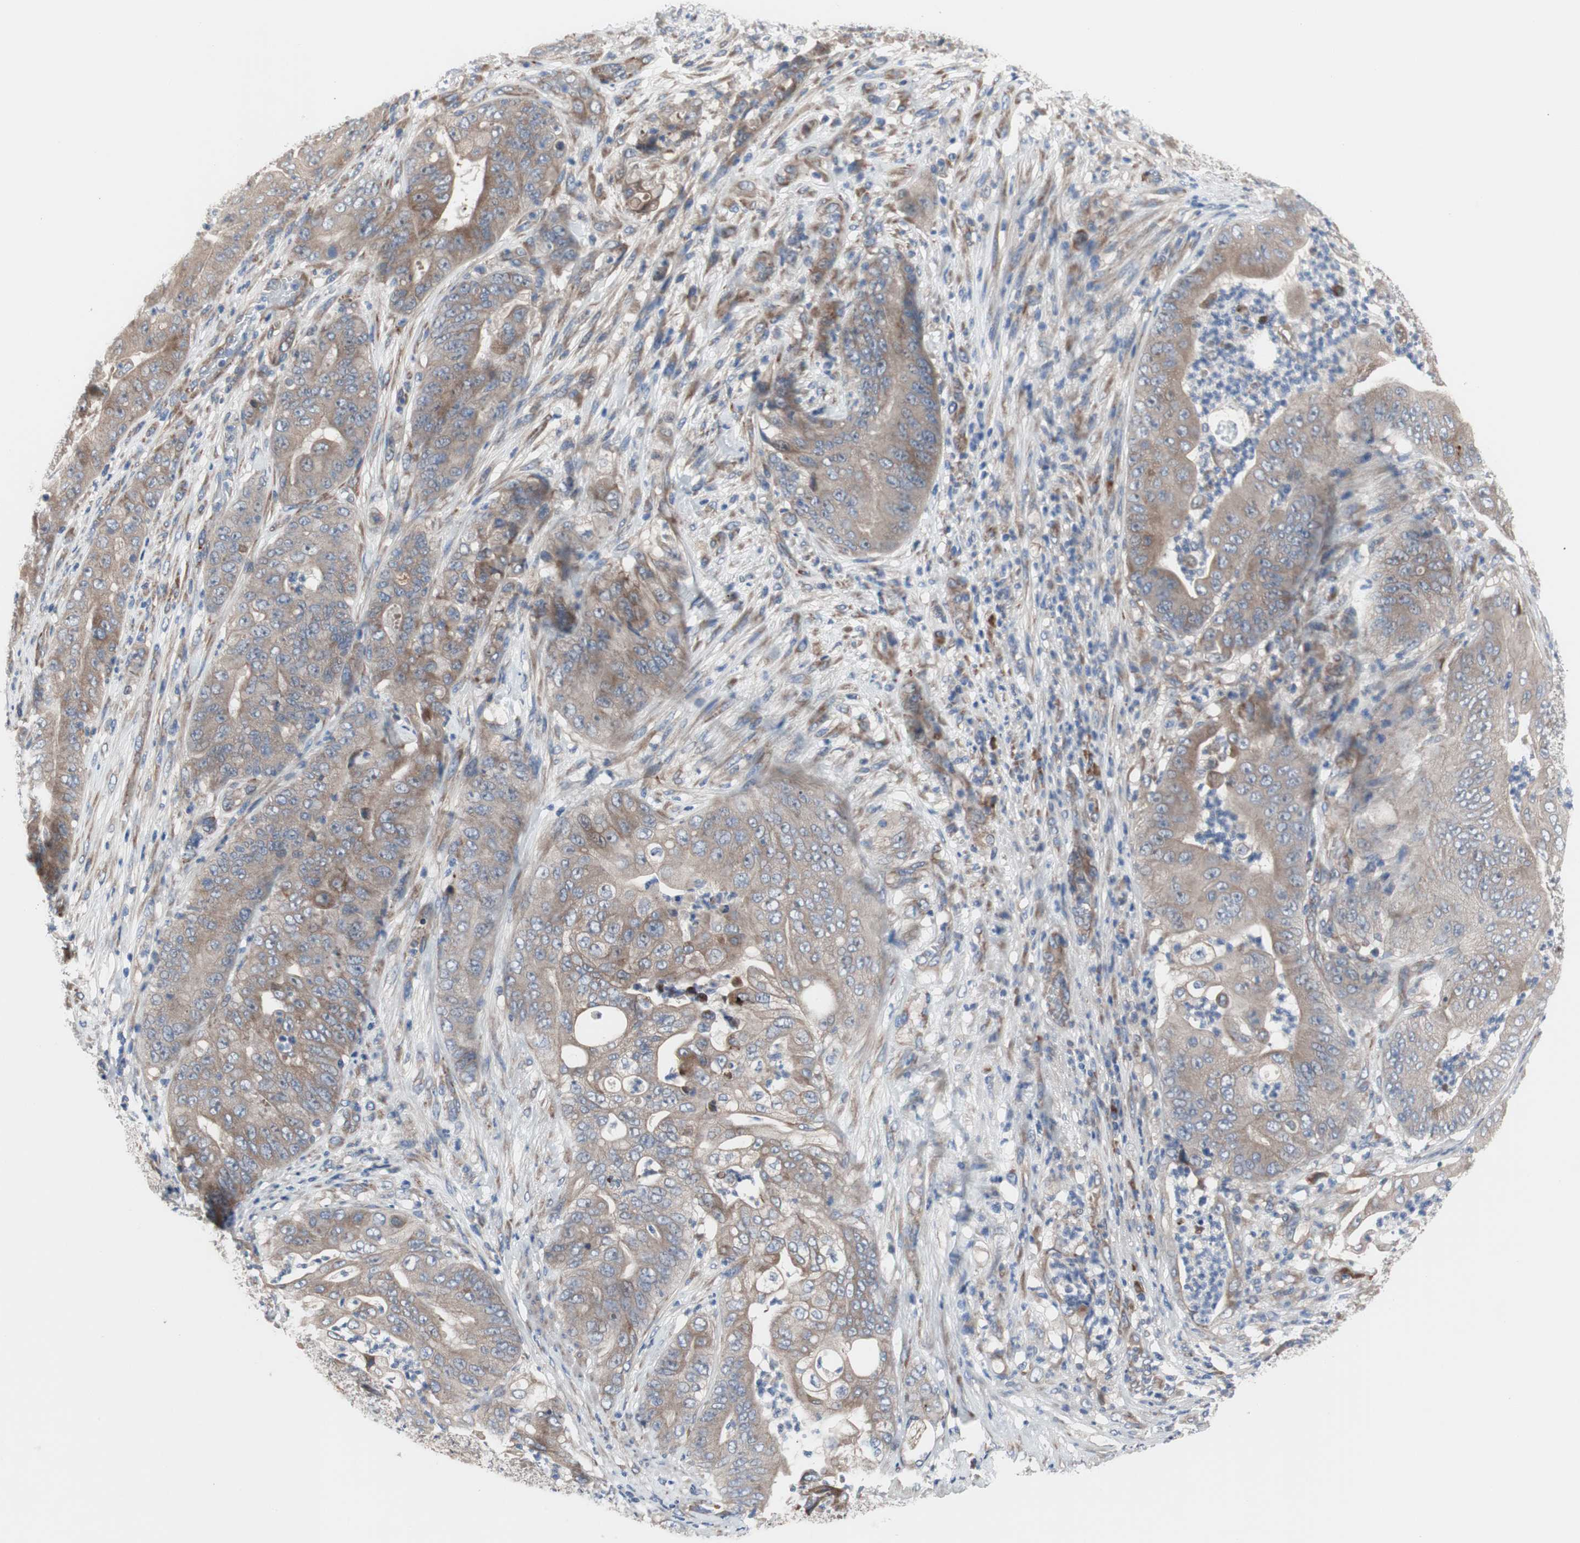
{"staining": {"intensity": "weak", "quantity": ">75%", "location": "cytoplasmic/membranous"}, "tissue": "stomach cancer", "cell_type": "Tumor cells", "image_type": "cancer", "snomed": [{"axis": "morphology", "description": "Adenocarcinoma, NOS"}, {"axis": "topography", "description": "Stomach"}], "caption": "Human stomach cancer (adenocarcinoma) stained with a protein marker exhibits weak staining in tumor cells.", "gene": "KANSL1", "patient": {"sex": "female", "age": 73}}